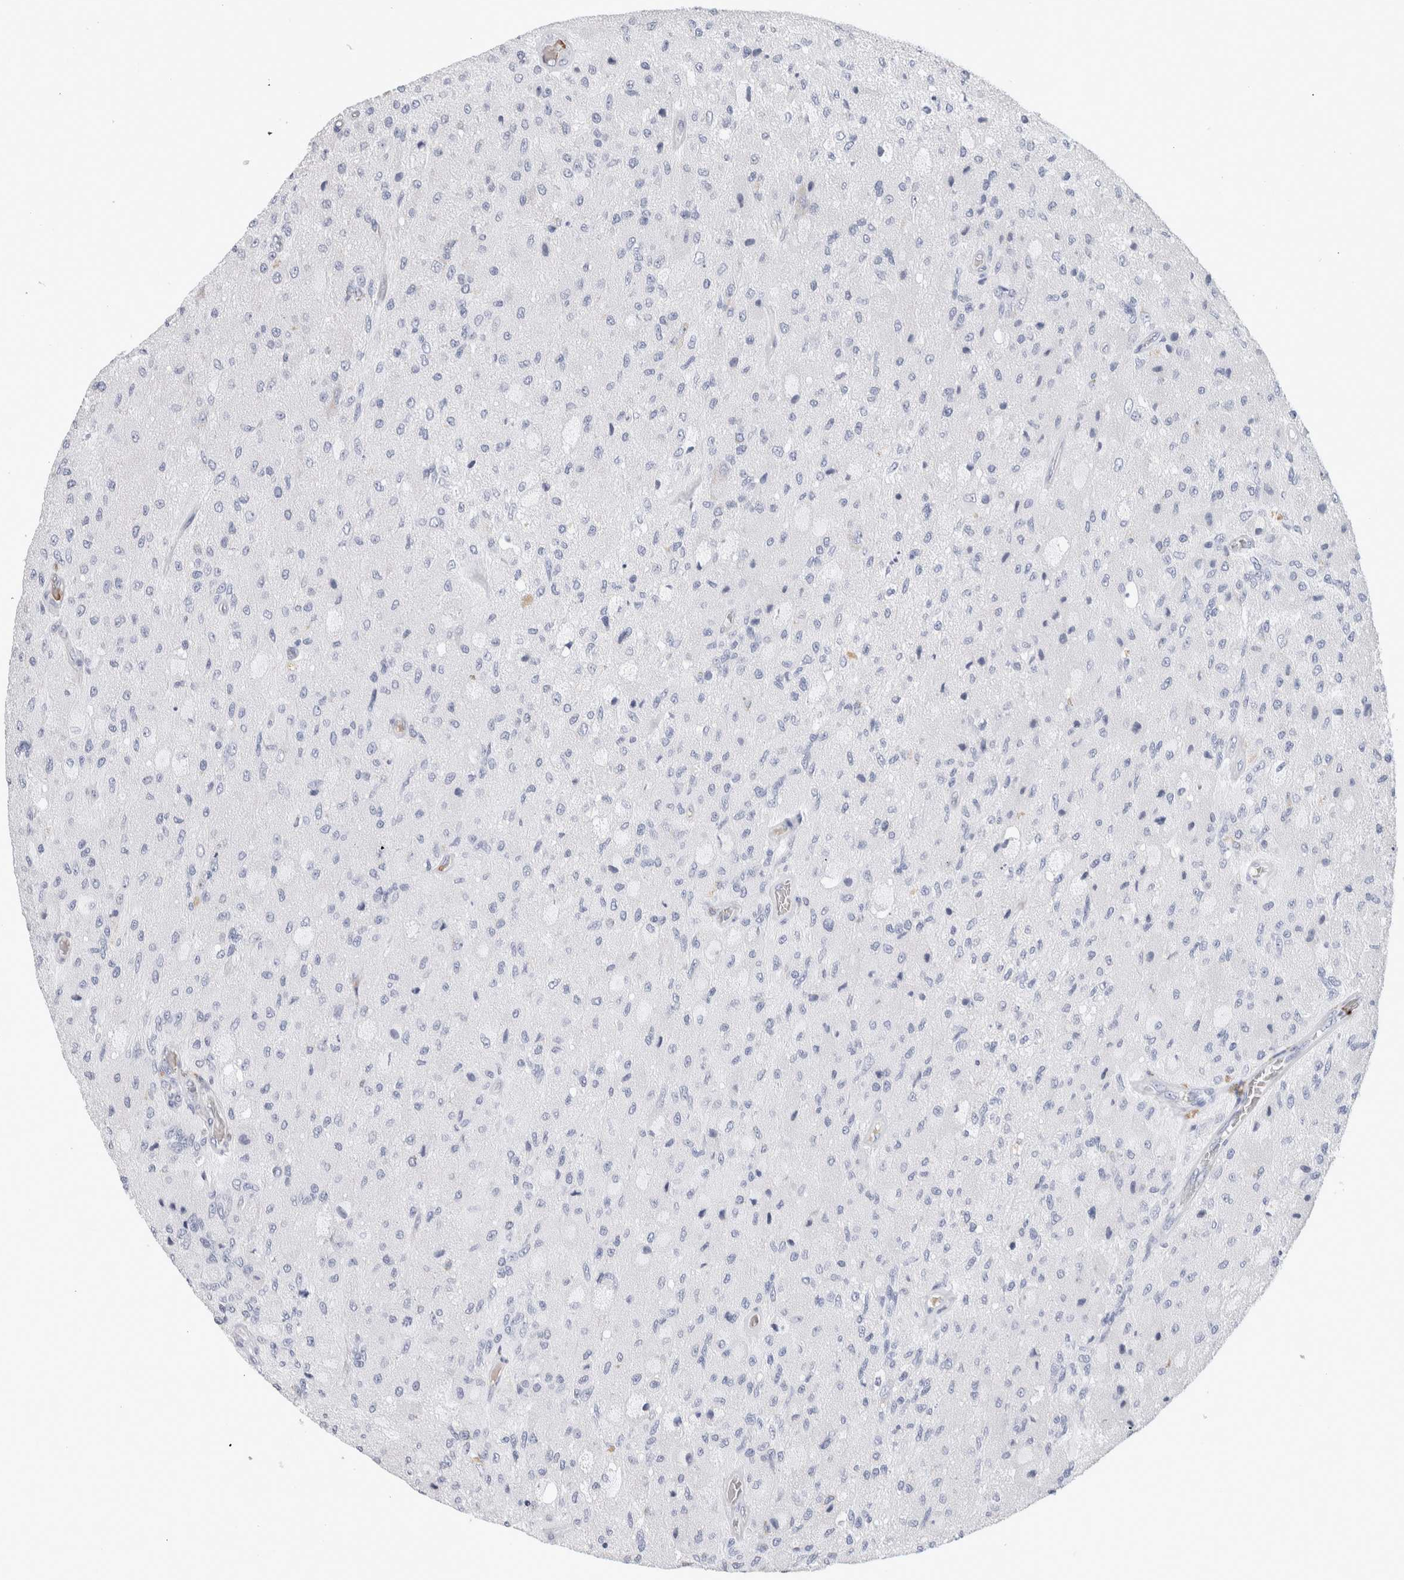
{"staining": {"intensity": "negative", "quantity": "none", "location": "none"}, "tissue": "glioma", "cell_type": "Tumor cells", "image_type": "cancer", "snomed": [{"axis": "morphology", "description": "Normal tissue, NOS"}, {"axis": "morphology", "description": "Glioma, malignant, High grade"}, {"axis": "topography", "description": "Cerebral cortex"}], "caption": "Tumor cells show no significant positivity in malignant glioma (high-grade). (DAB IHC visualized using brightfield microscopy, high magnification).", "gene": "CA1", "patient": {"sex": "male", "age": 77}}